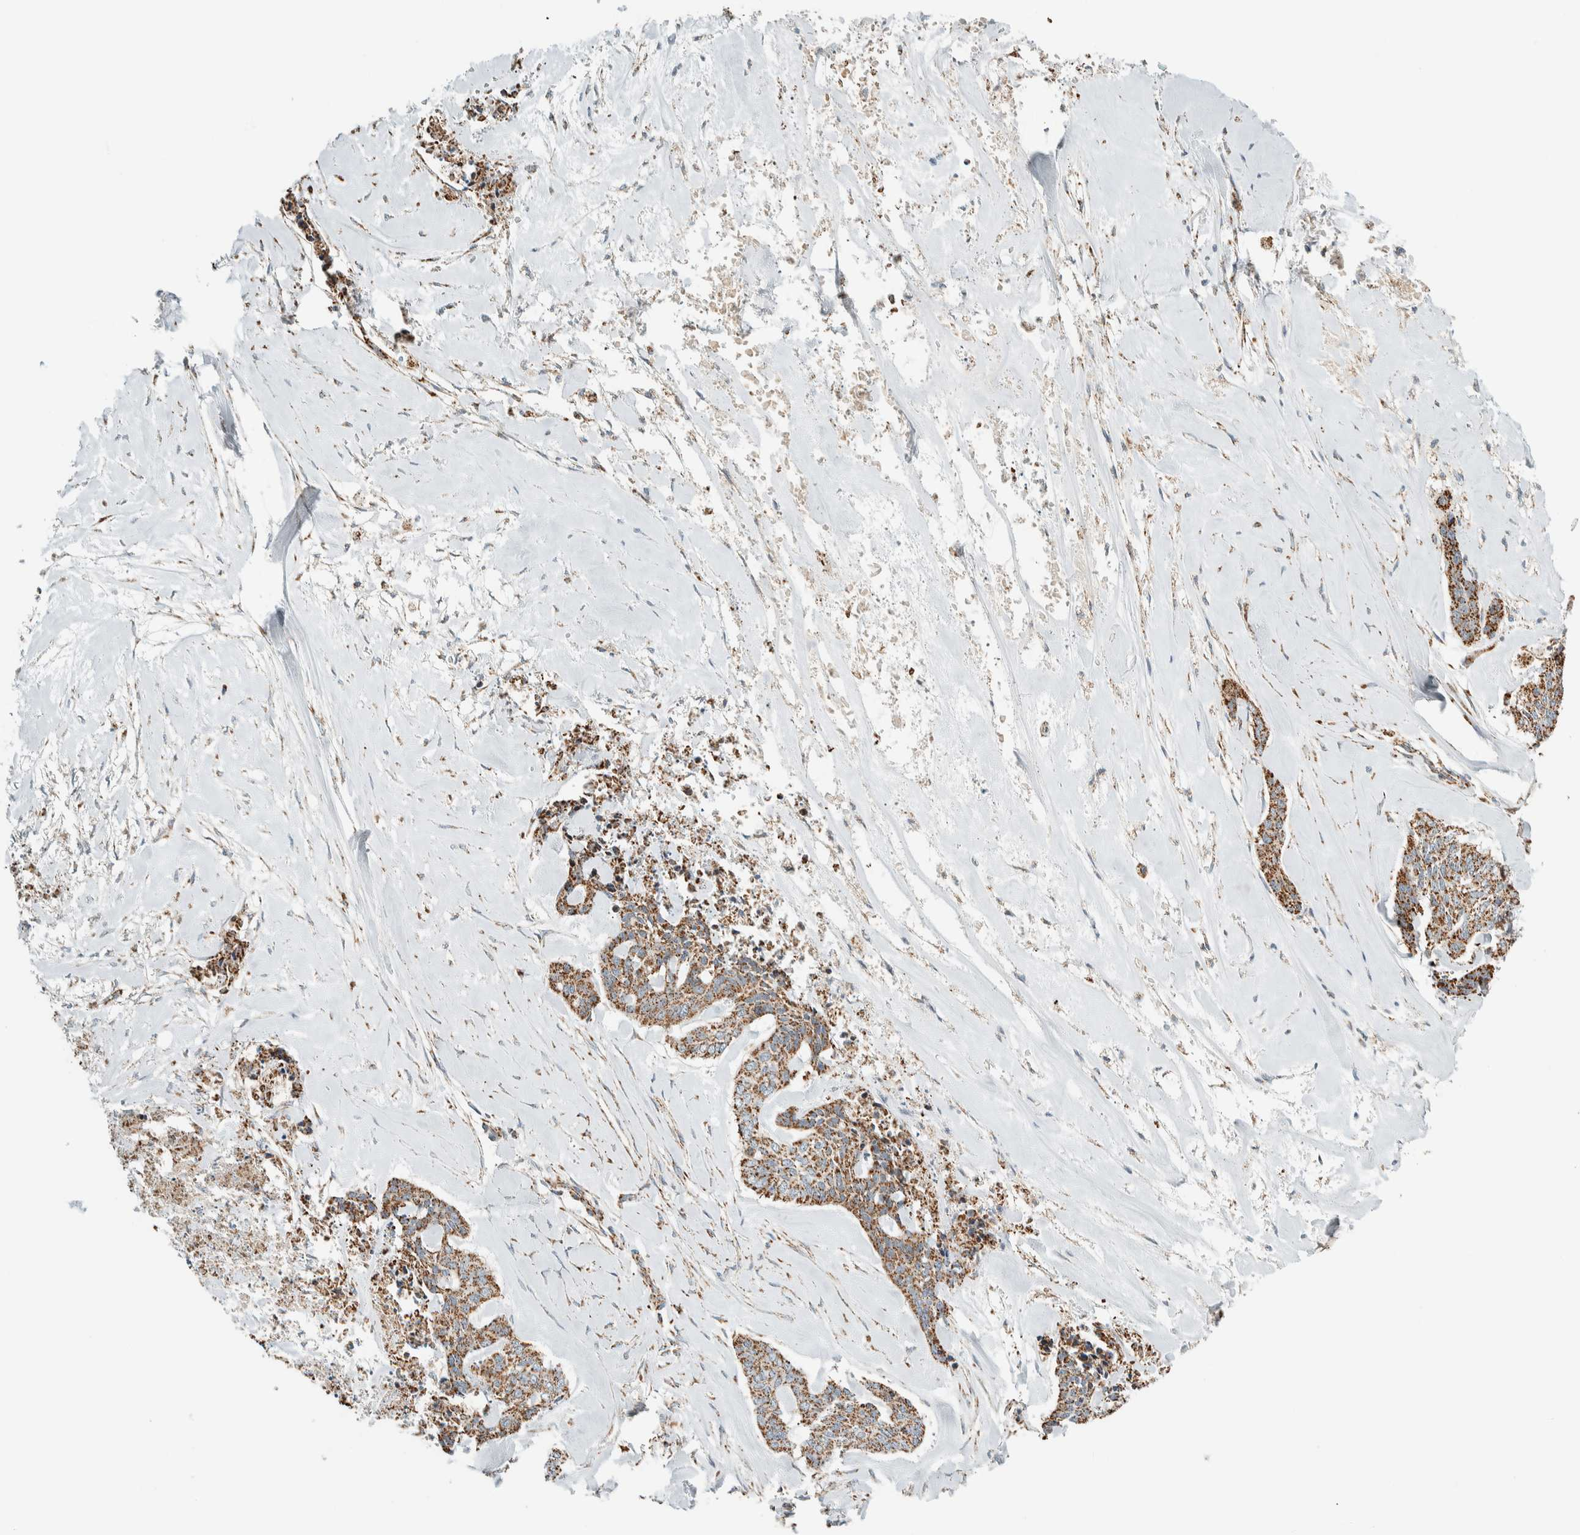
{"staining": {"intensity": "moderate", "quantity": ">75%", "location": "cytoplasmic/membranous"}, "tissue": "skin cancer", "cell_type": "Tumor cells", "image_type": "cancer", "snomed": [{"axis": "morphology", "description": "Basal cell carcinoma"}, {"axis": "topography", "description": "Skin"}], "caption": "DAB (3,3'-diaminobenzidine) immunohistochemical staining of human skin basal cell carcinoma reveals moderate cytoplasmic/membranous protein staining in about >75% of tumor cells.", "gene": "ZNF454", "patient": {"sex": "female", "age": 64}}